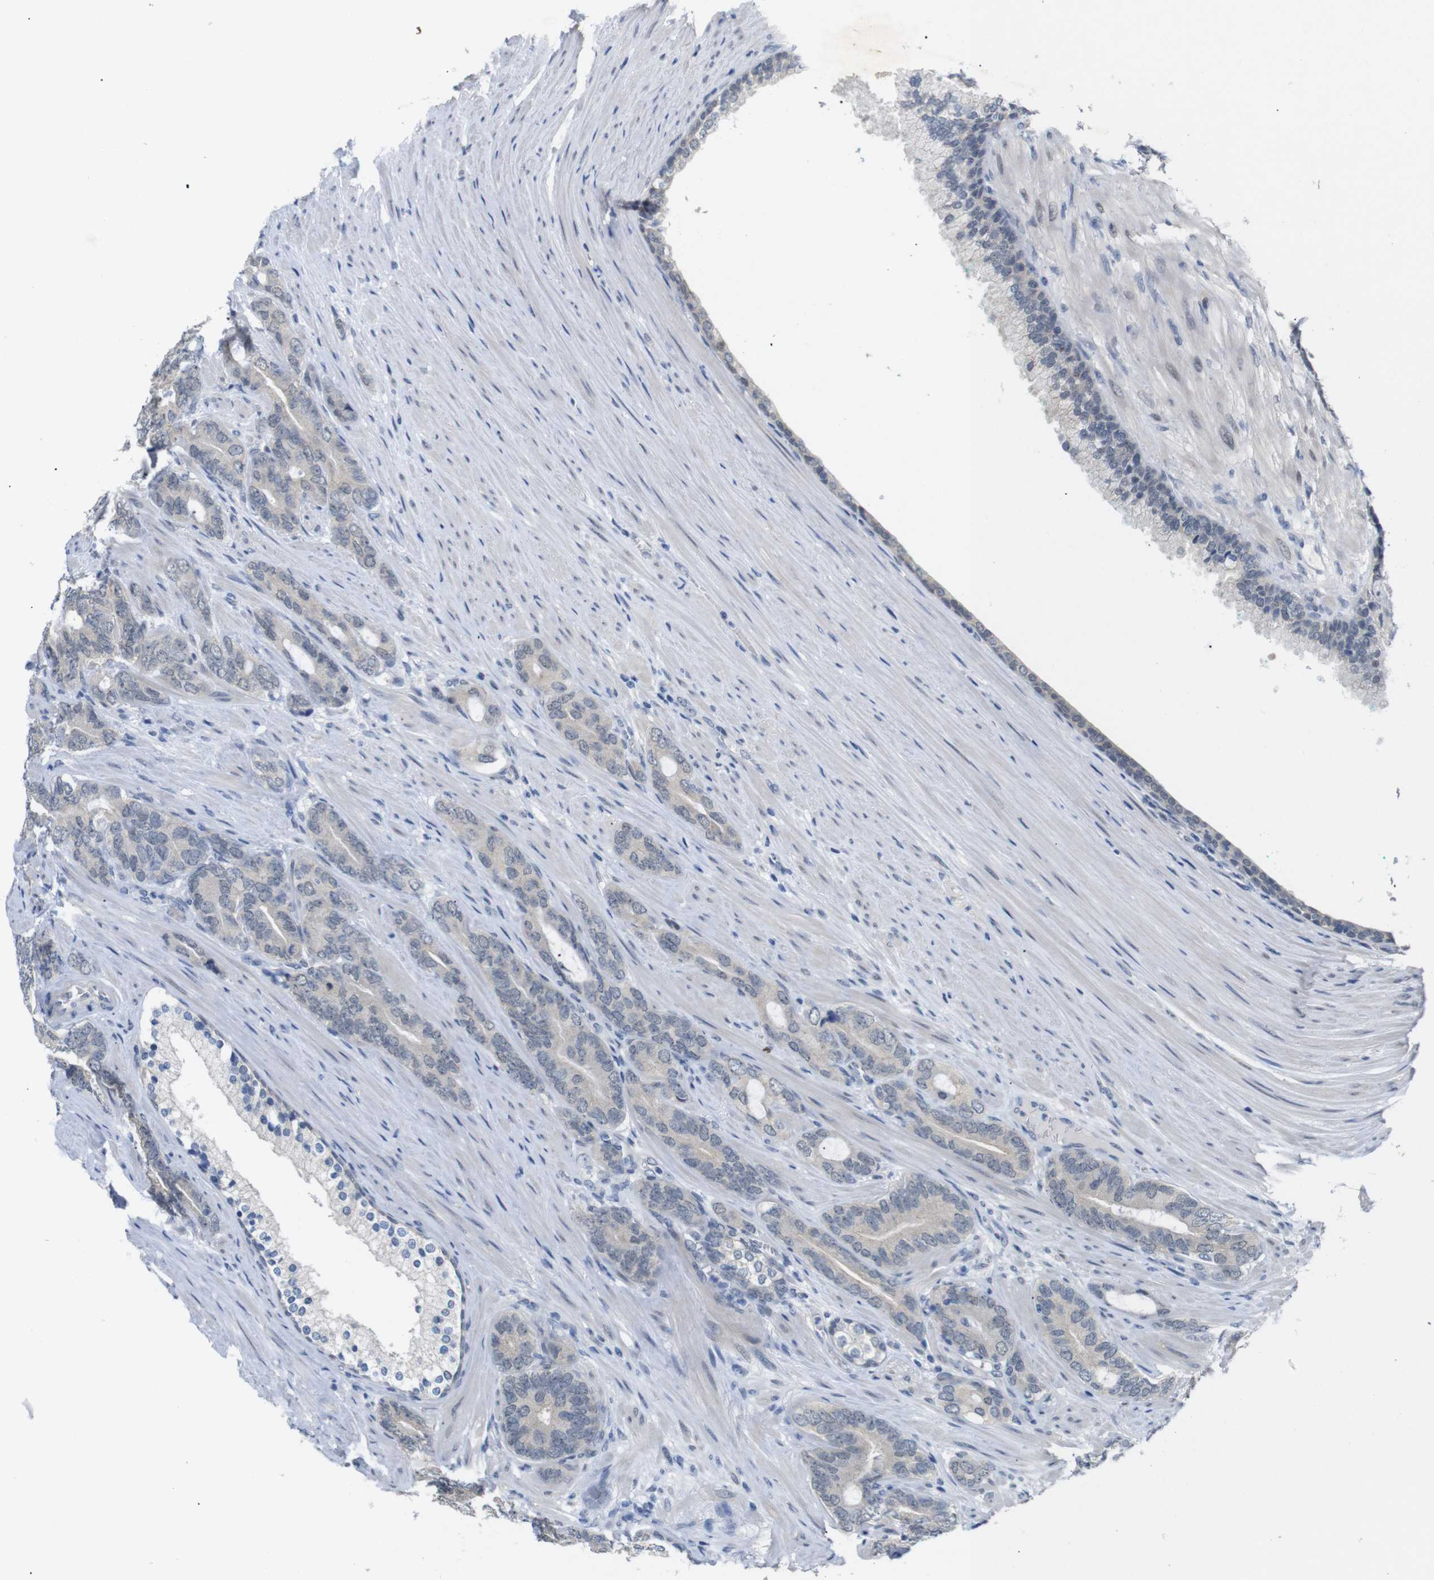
{"staining": {"intensity": "weak", "quantity": "<25%", "location": "cytoplasmic/membranous"}, "tissue": "prostate cancer", "cell_type": "Tumor cells", "image_type": "cancer", "snomed": [{"axis": "morphology", "description": "Adenocarcinoma, Low grade"}, {"axis": "topography", "description": "Prostate"}], "caption": "Immunohistochemistry image of neoplastic tissue: prostate adenocarcinoma (low-grade) stained with DAB (3,3'-diaminobenzidine) displays no significant protein expression in tumor cells.", "gene": "GPR158", "patient": {"sex": "male", "age": 63}}